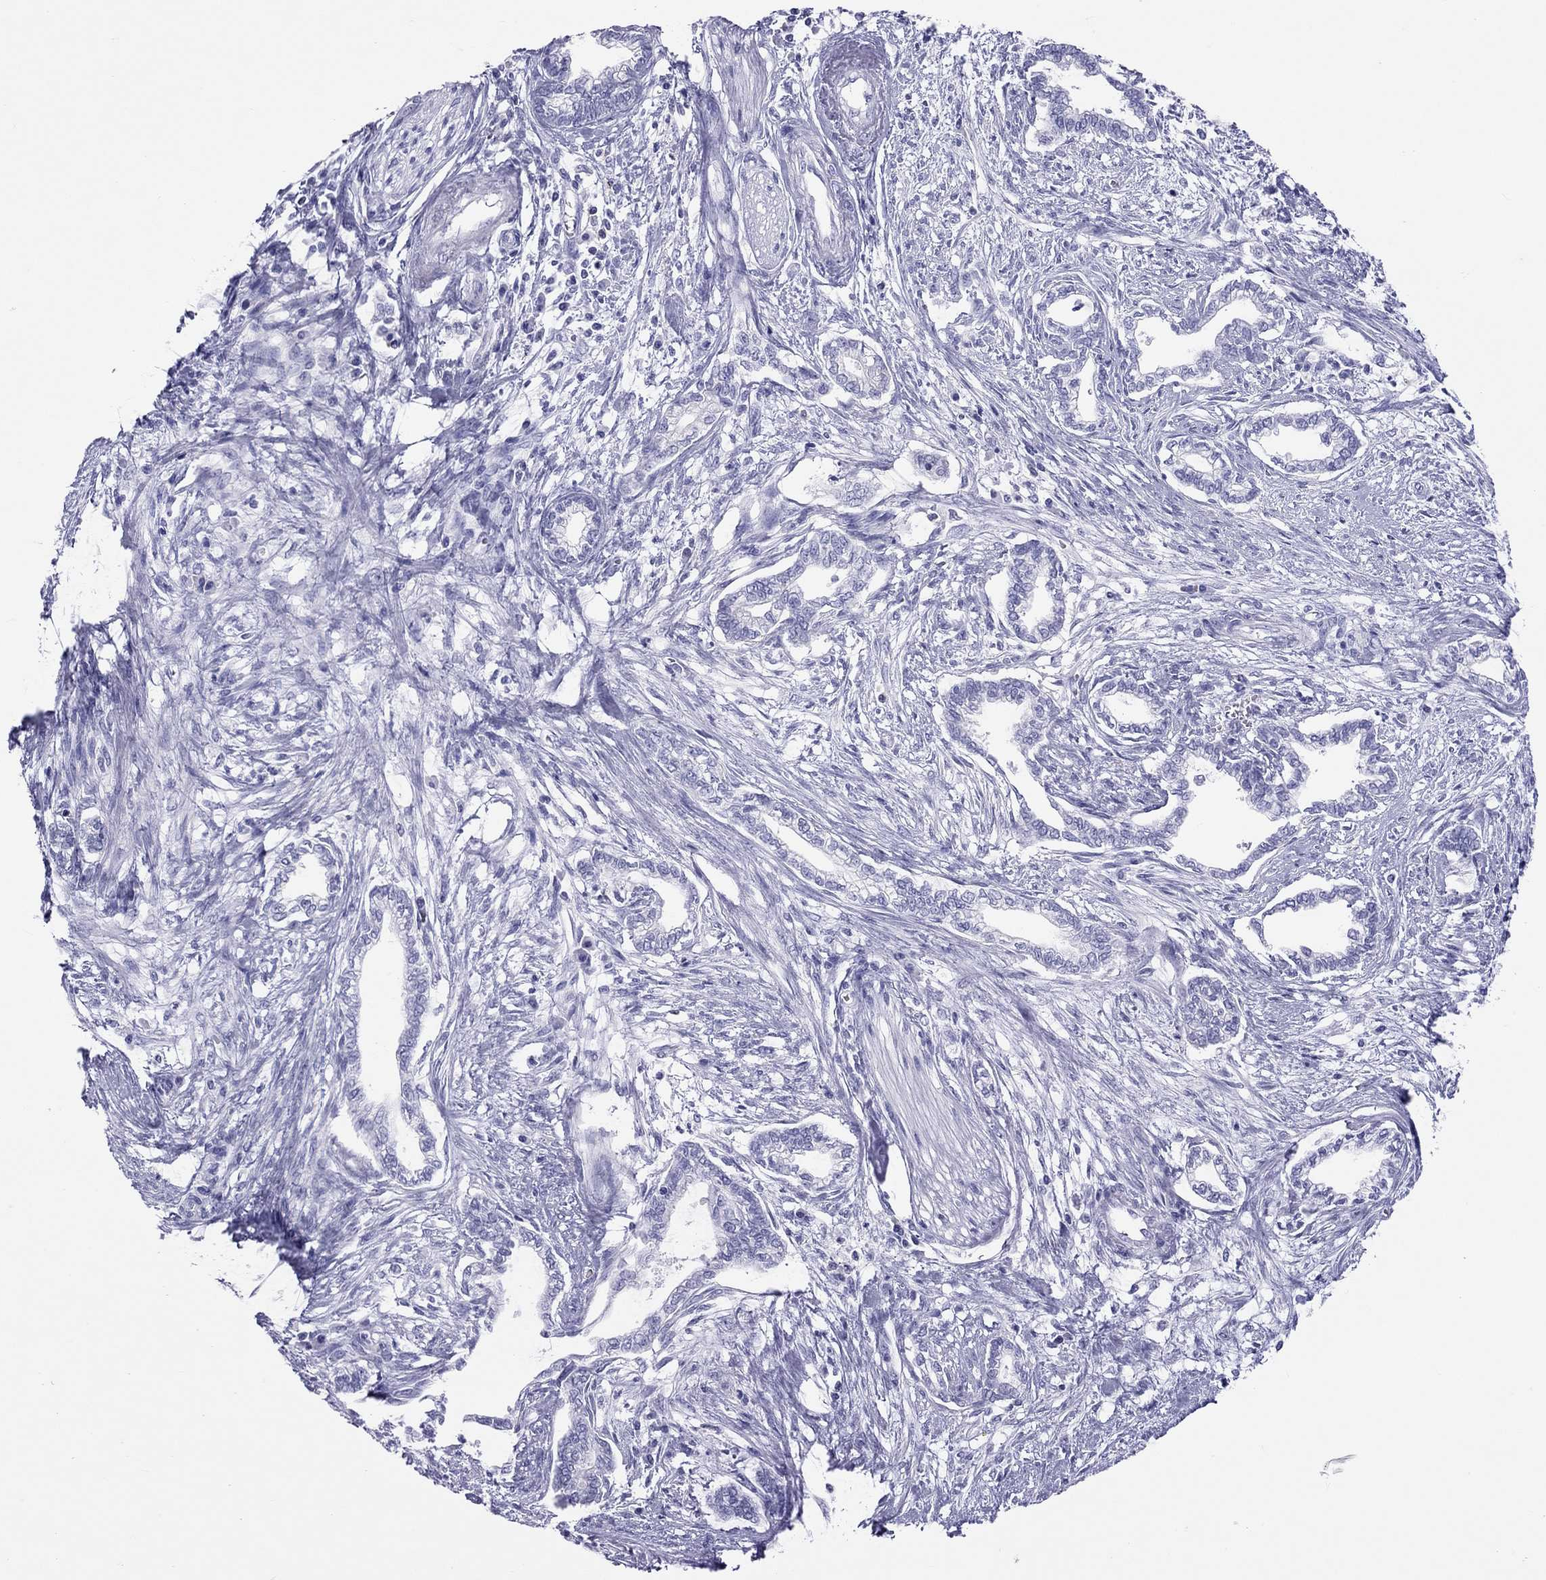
{"staining": {"intensity": "negative", "quantity": "none", "location": "none"}, "tissue": "cervical cancer", "cell_type": "Tumor cells", "image_type": "cancer", "snomed": [{"axis": "morphology", "description": "Adenocarcinoma, NOS"}, {"axis": "topography", "description": "Cervix"}], "caption": "High magnification brightfield microscopy of cervical adenocarcinoma stained with DAB (brown) and counterstained with hematoxylin (blue): tumor cells show no significant expression. (DAB (3,3'-diaminobenzidine) immunohistochemistry, high magnification).", "gene": "STAG3", "patient": {"sex": "female", "age": 62}}